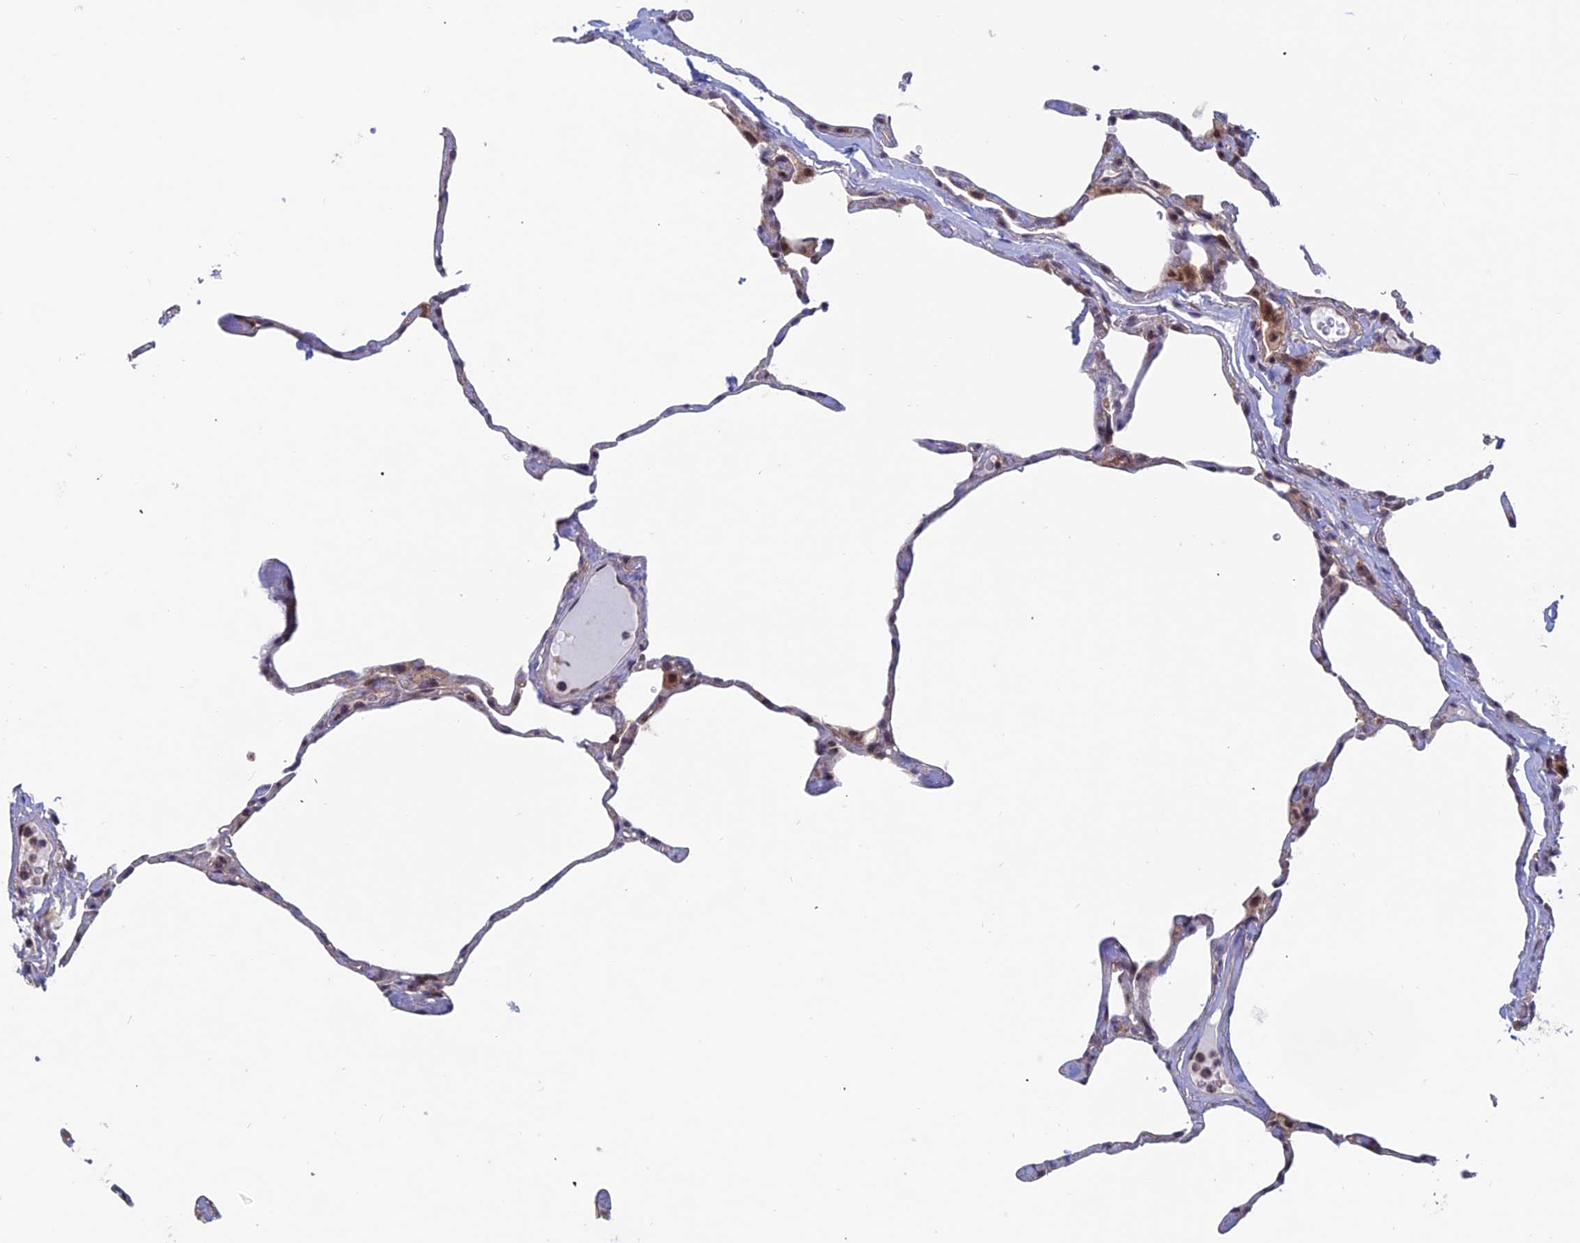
{"staining": {"intensity": "negative", "quantity": "none", "location": "none"}, "tissue": "lung", "cell_type": "Alveolar cells", "image_type": "normal", "snomed": [{"axis": "morphology", "description": "Normal tissue, NOS"}, {"axis": "topography", "description": "Lung"}], "caption": "IHC micrograph of normal lung stained for a protein (brown), which reveals no expression in alveolar cells.", "gene": "IGBP1", "patient": {"sex": "male", "age": 65}}